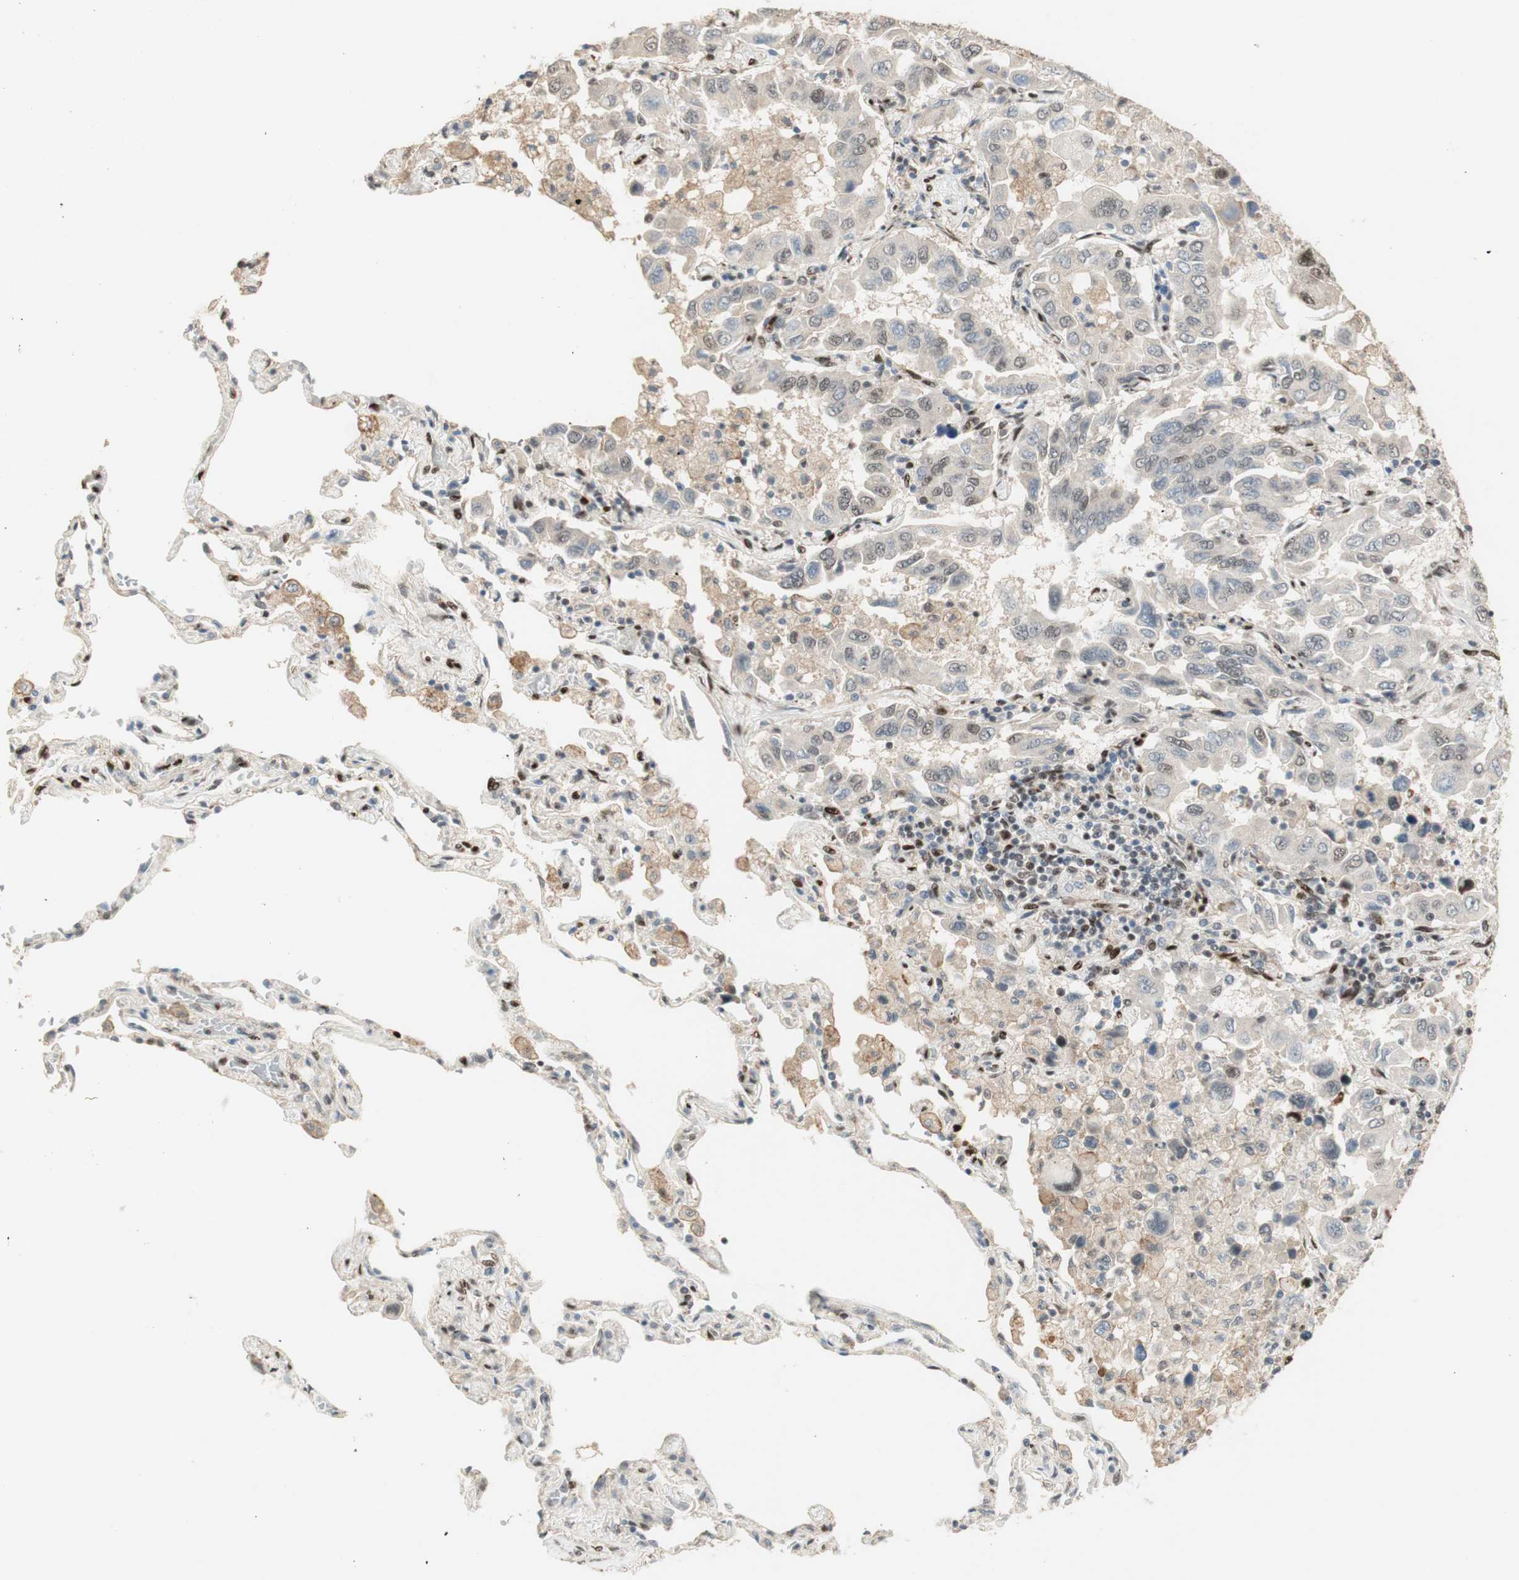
{"staining": {"intensity": "moderate", "quantity": "25%-75%", "location": "nuclear"}, "tissue": "lung cancer", "cell_type": "Tumor cells", "image_type": "cancer", "snomed": [{"axis": "morphology", "description": "Adenocarcinoma, NOS"}, {"axis": "topography", "description": "Lung"}], "caption": "Lung adenocarcinoma stained for a protein (brown) shows moderate nuclear positive expression in about 25%-75% of tumor cells.", "gene": "FOXP1", "patient": {"sex": "male", "age": 64}}